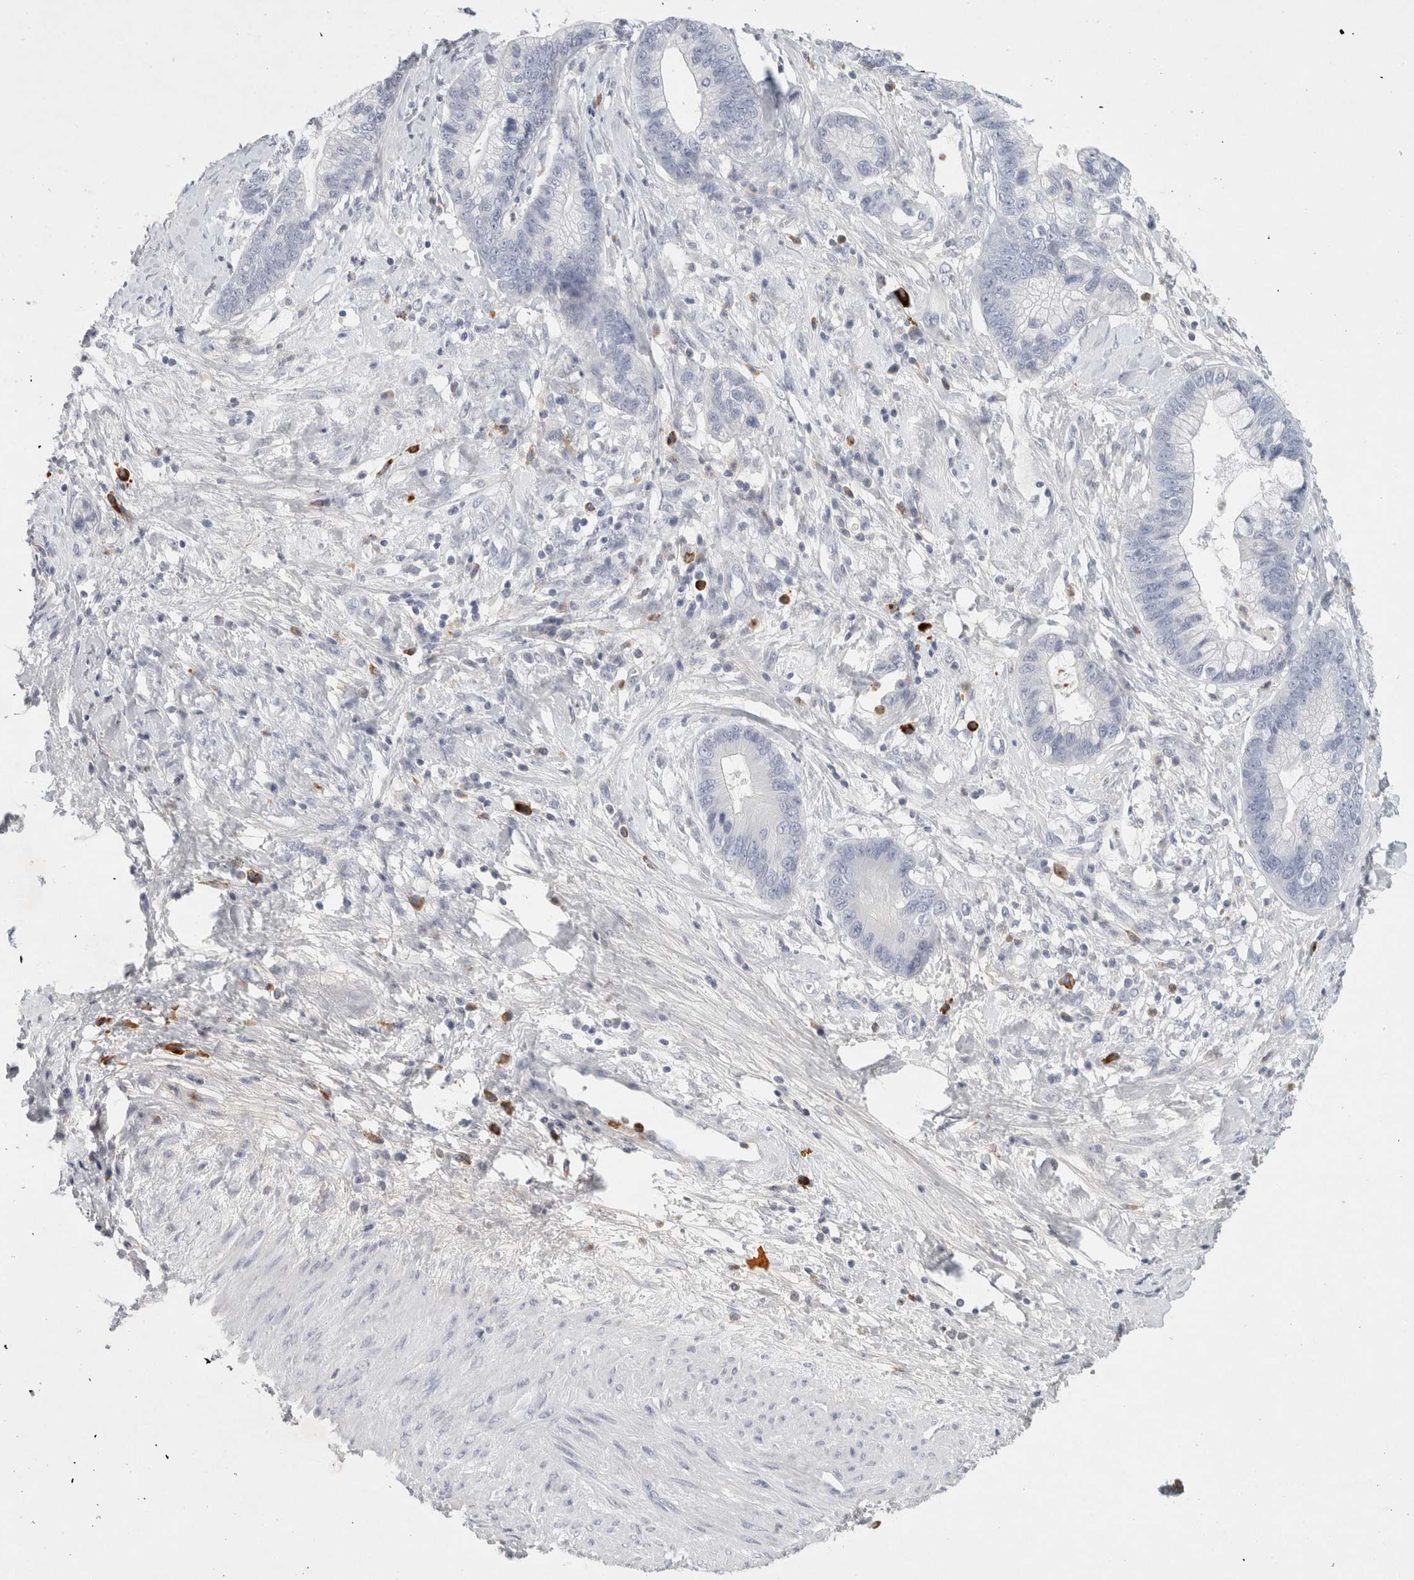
{"staining": {"intensity": "negative", "quantity": "none", "location": "none"}, "tissue": "cervical cancer", "cell_type": "Tumor cells", "image_type": "cancer", "snomed": [{"axis": "morphology", "description": "Adenocarcinoma, NOS"}, {"axis": "topography", "description": "Cervix"}], "caption": "Cervical adenocarcinoma was stained to show a protein in brown. There is no significant expression in tumor cells.", "gene": "FGL2", "patient": {"sex": "female", "age": 44}}